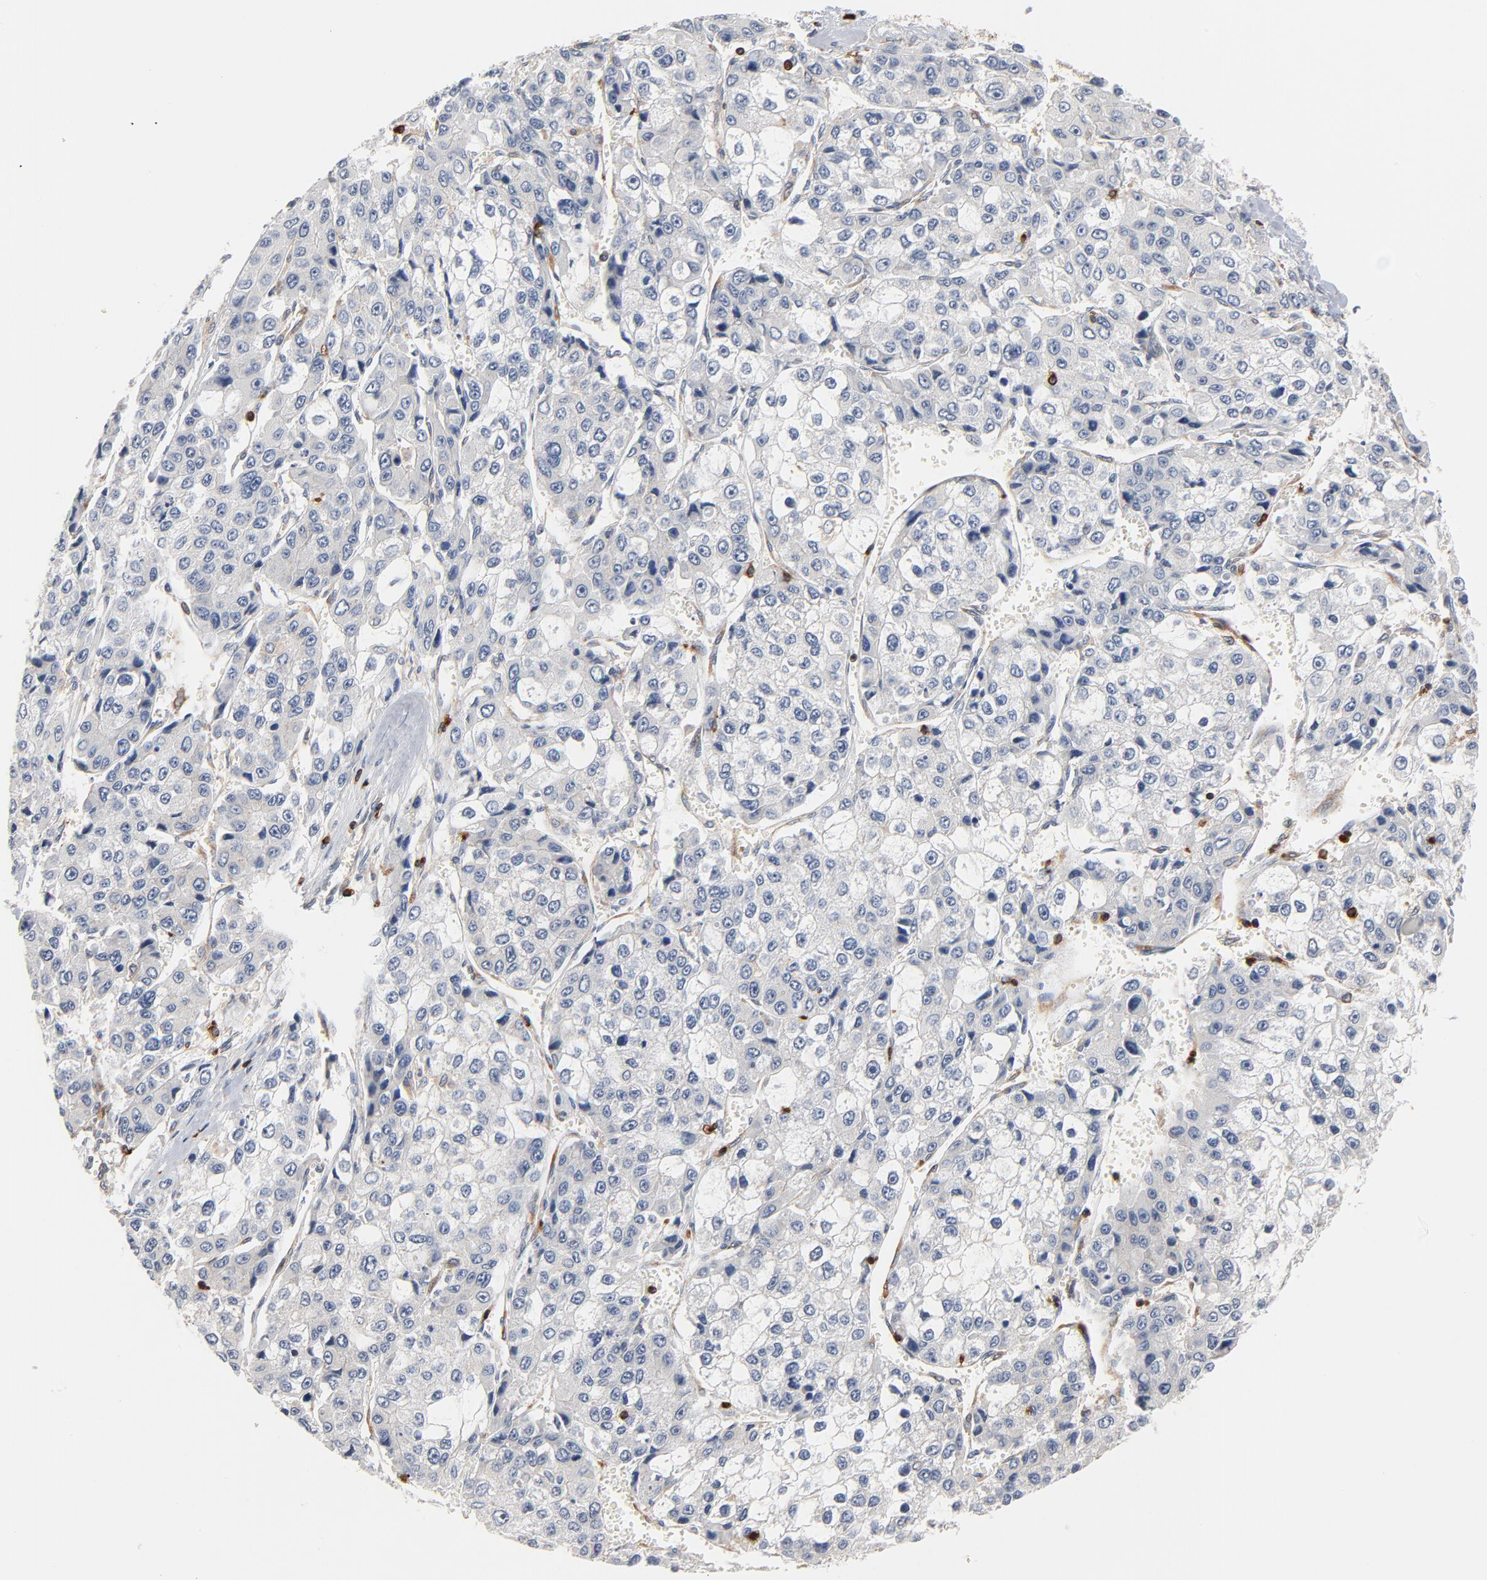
{"staining": {"intensity": "negative", "quantity": "none", "location": "none"}, "tissue": "liver cancer", "cell_type": "Tumor cells", "image_type": "cancer", "snomed": [{"axis": "morphology", "description": "Carcinoma, Hepatocellular, NOS"}, {"axis": "topography", "description": "Liver"}], "caption": "Tumor cells are negative for brown protein staining in liver cancer.", "gene": "SH3KBP1", "patient": {"sex": "female", "age": 66}}